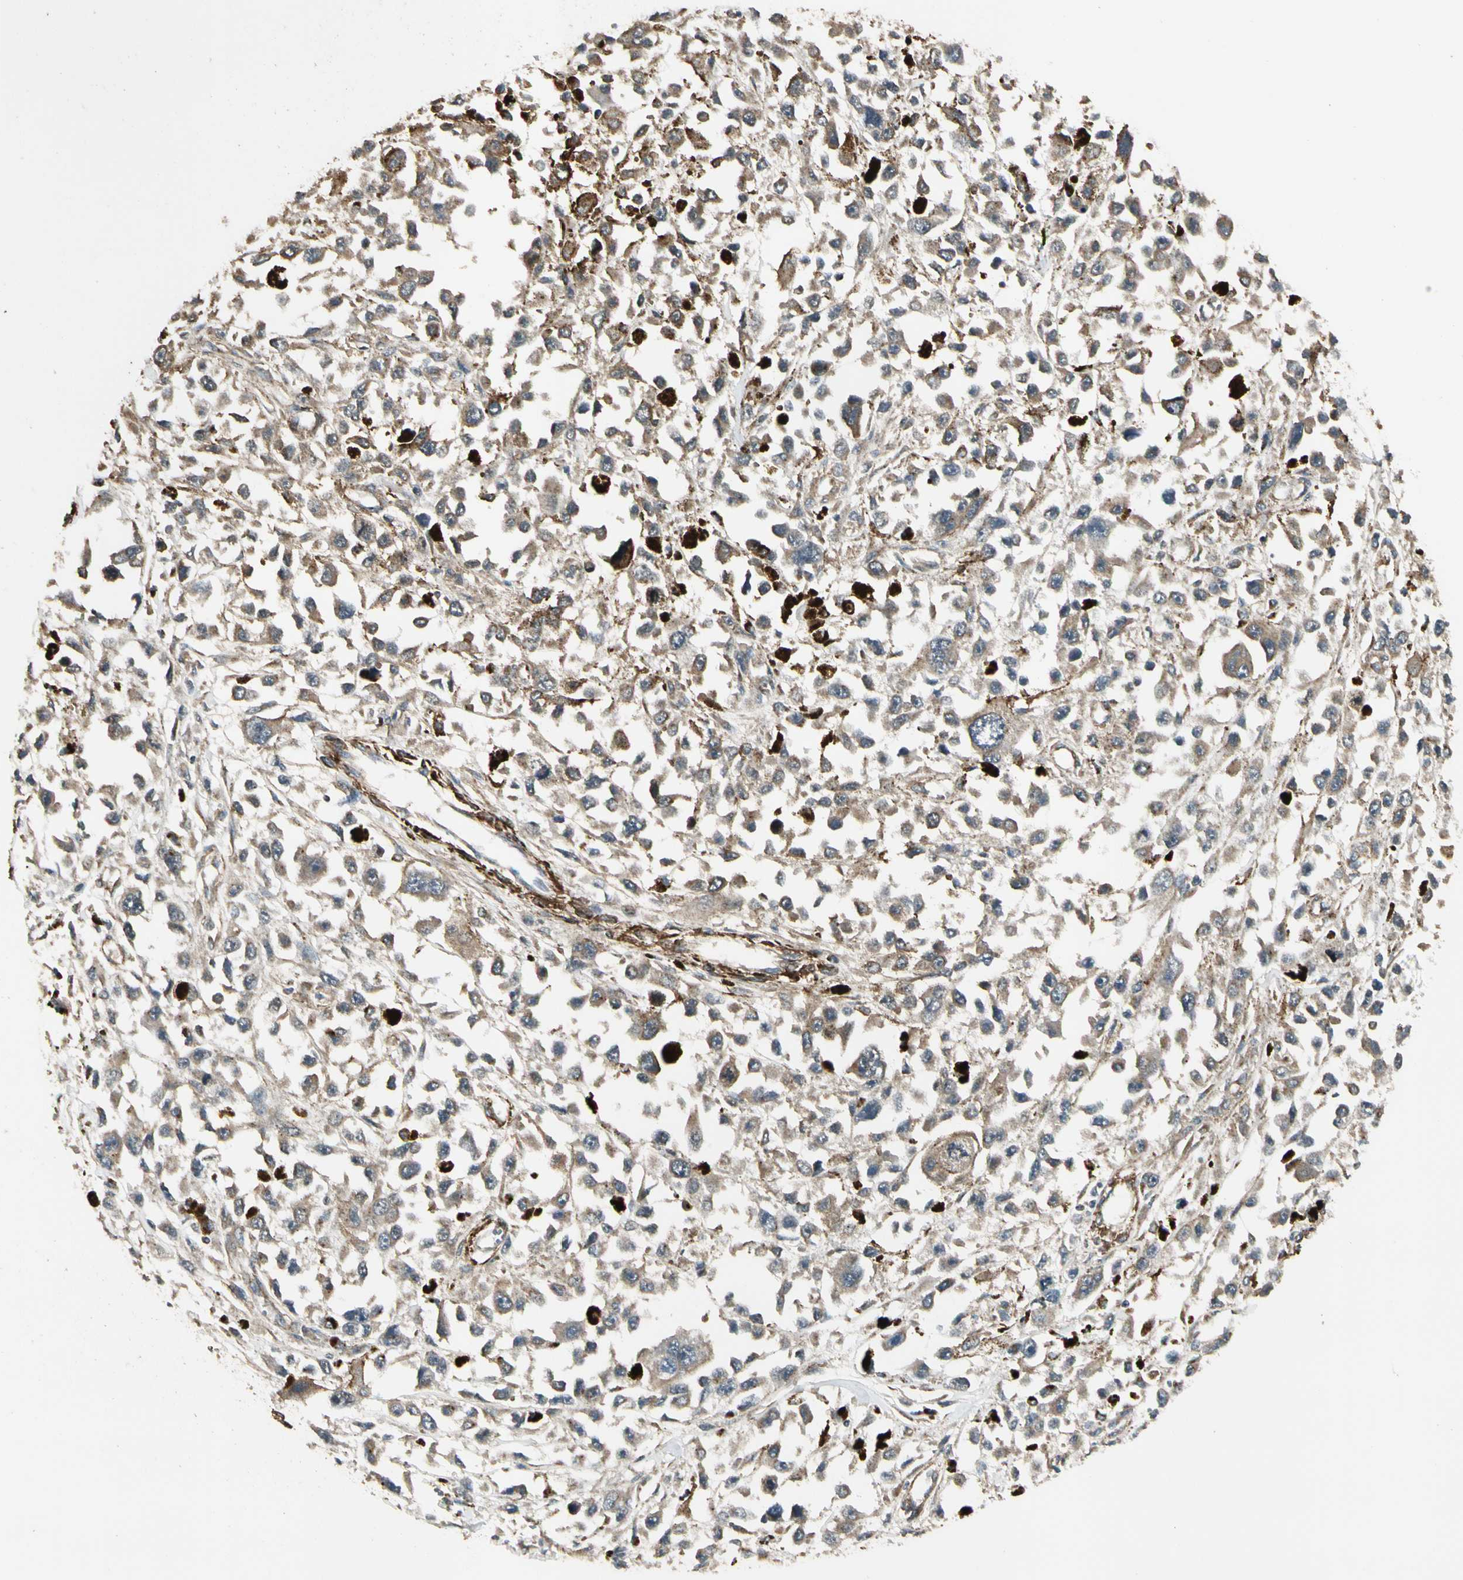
{"staining": {"intensity": "weak", "quantity": ">75%", "location": "cytoplasmic/membranous"}, "tissue": "melanoma", "cell_type": "Tumor cells", "image_type": "cancer", "snomed": [{"axis": "morphology", "description": "Malignant melanoma, Metastatic site"}, {"axis": "topography", "description": "Lymph node"}], "caption": "Weak cytoplasmic/membranous expression for a protein is identified in approximately >75% of tumor cells of melanoma using IHC.", "gene": "GCK", "patient": {"sex": "male", "age": 59}}